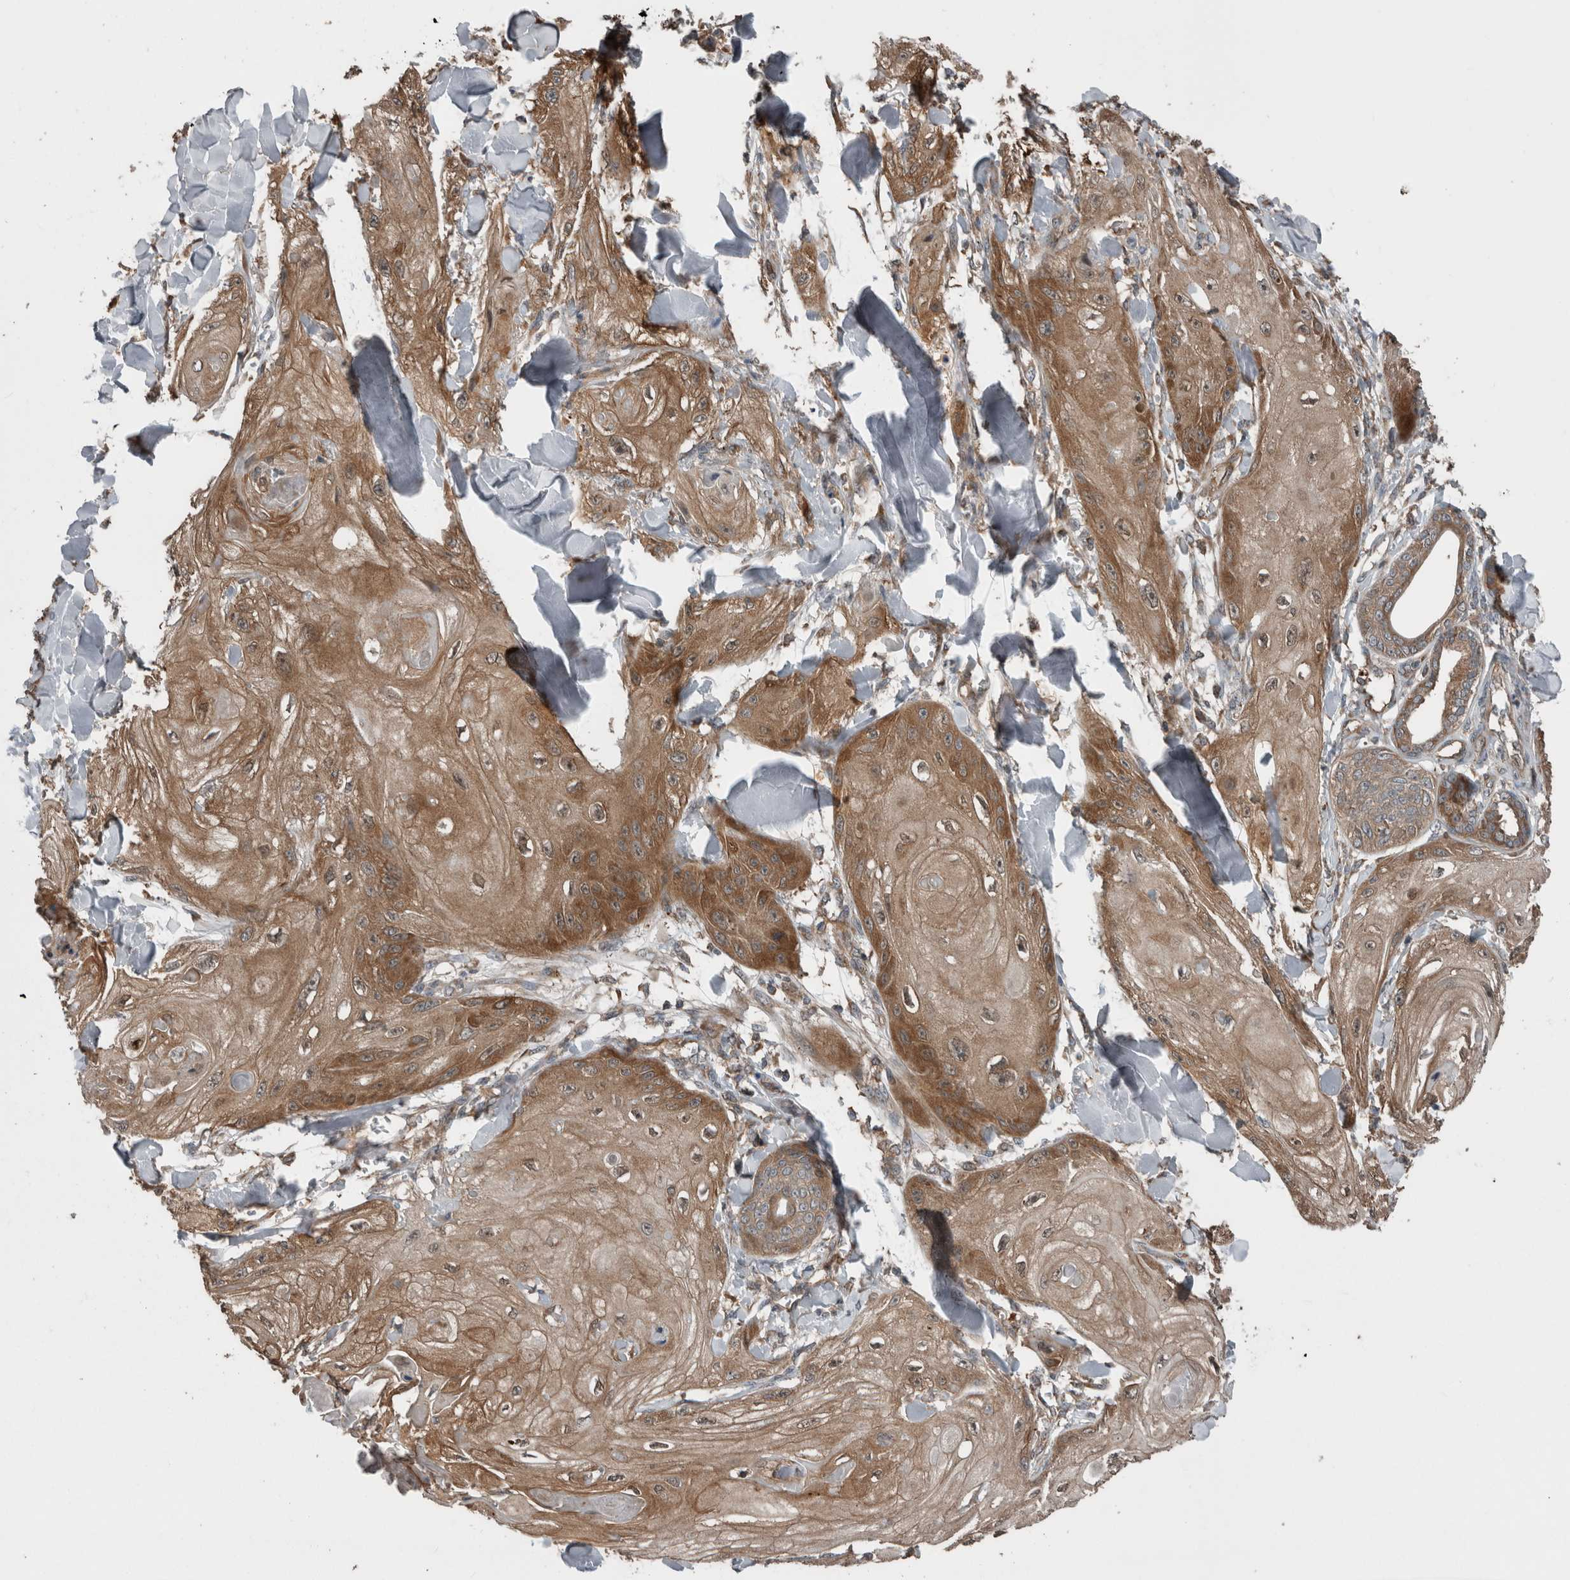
{"staining": {"intensity": "moderate", "quantity": ">75%", "location": "cytoplasmic/membranous"}, "tissue": "skin cancer", "cell_type": "Tumor cells", "image_type": "cancer", "snomed": [{"axis": "morphology", "description": "Squamous cell carcinoma, NOS"}, {"axis": "topography", "description": "Skin"}], "caption": "Tumor cells reveal medium levels of moderate cytoplasmic/membranous expression in approximately >75% of cells in squamous cell carcinoma (skin).", "gene": "RIOK3", "patient": {"sex": "male", "age": 74}}